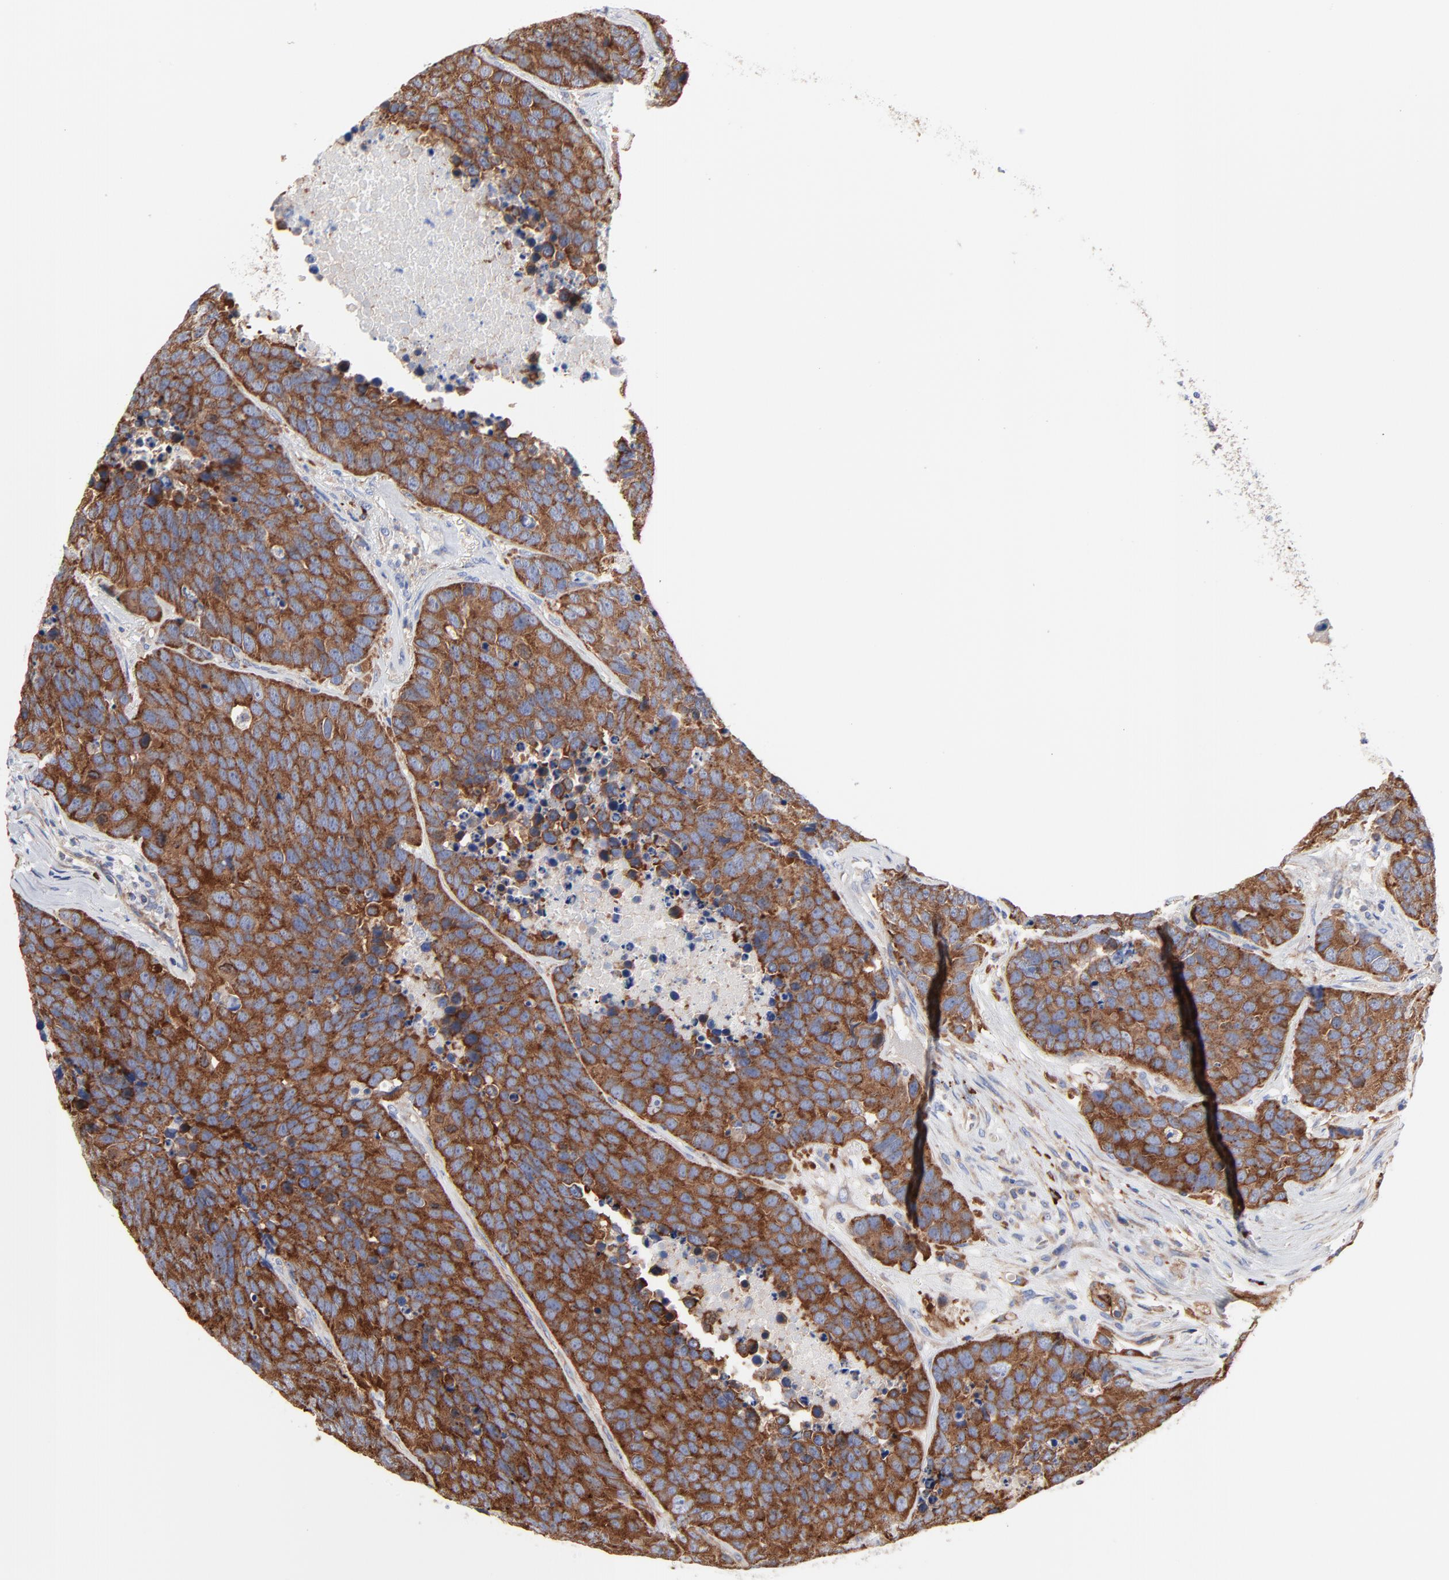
{"staining": {"intensity": "strong", "quantity": ">75%", "location": "cytoplasmic/membranous"}, "tissue": "carcinoid", "cell_type": "Tumor cells", "image_type": "cancer", "snomed": [{"axis": "morphology", "description": "Carcinoid, malignant, NOS"}, {"axis": "topography", "description": "Lung"}], "caption": "A micrograph showing strong cytoplasmic/membranous staining in about >75% of tumor cells in malignant carcinoid, as visualized by brown immunohistochemical staining.", "gene": "CD2AP", "patient": {"sex": "male", "age": 60}}